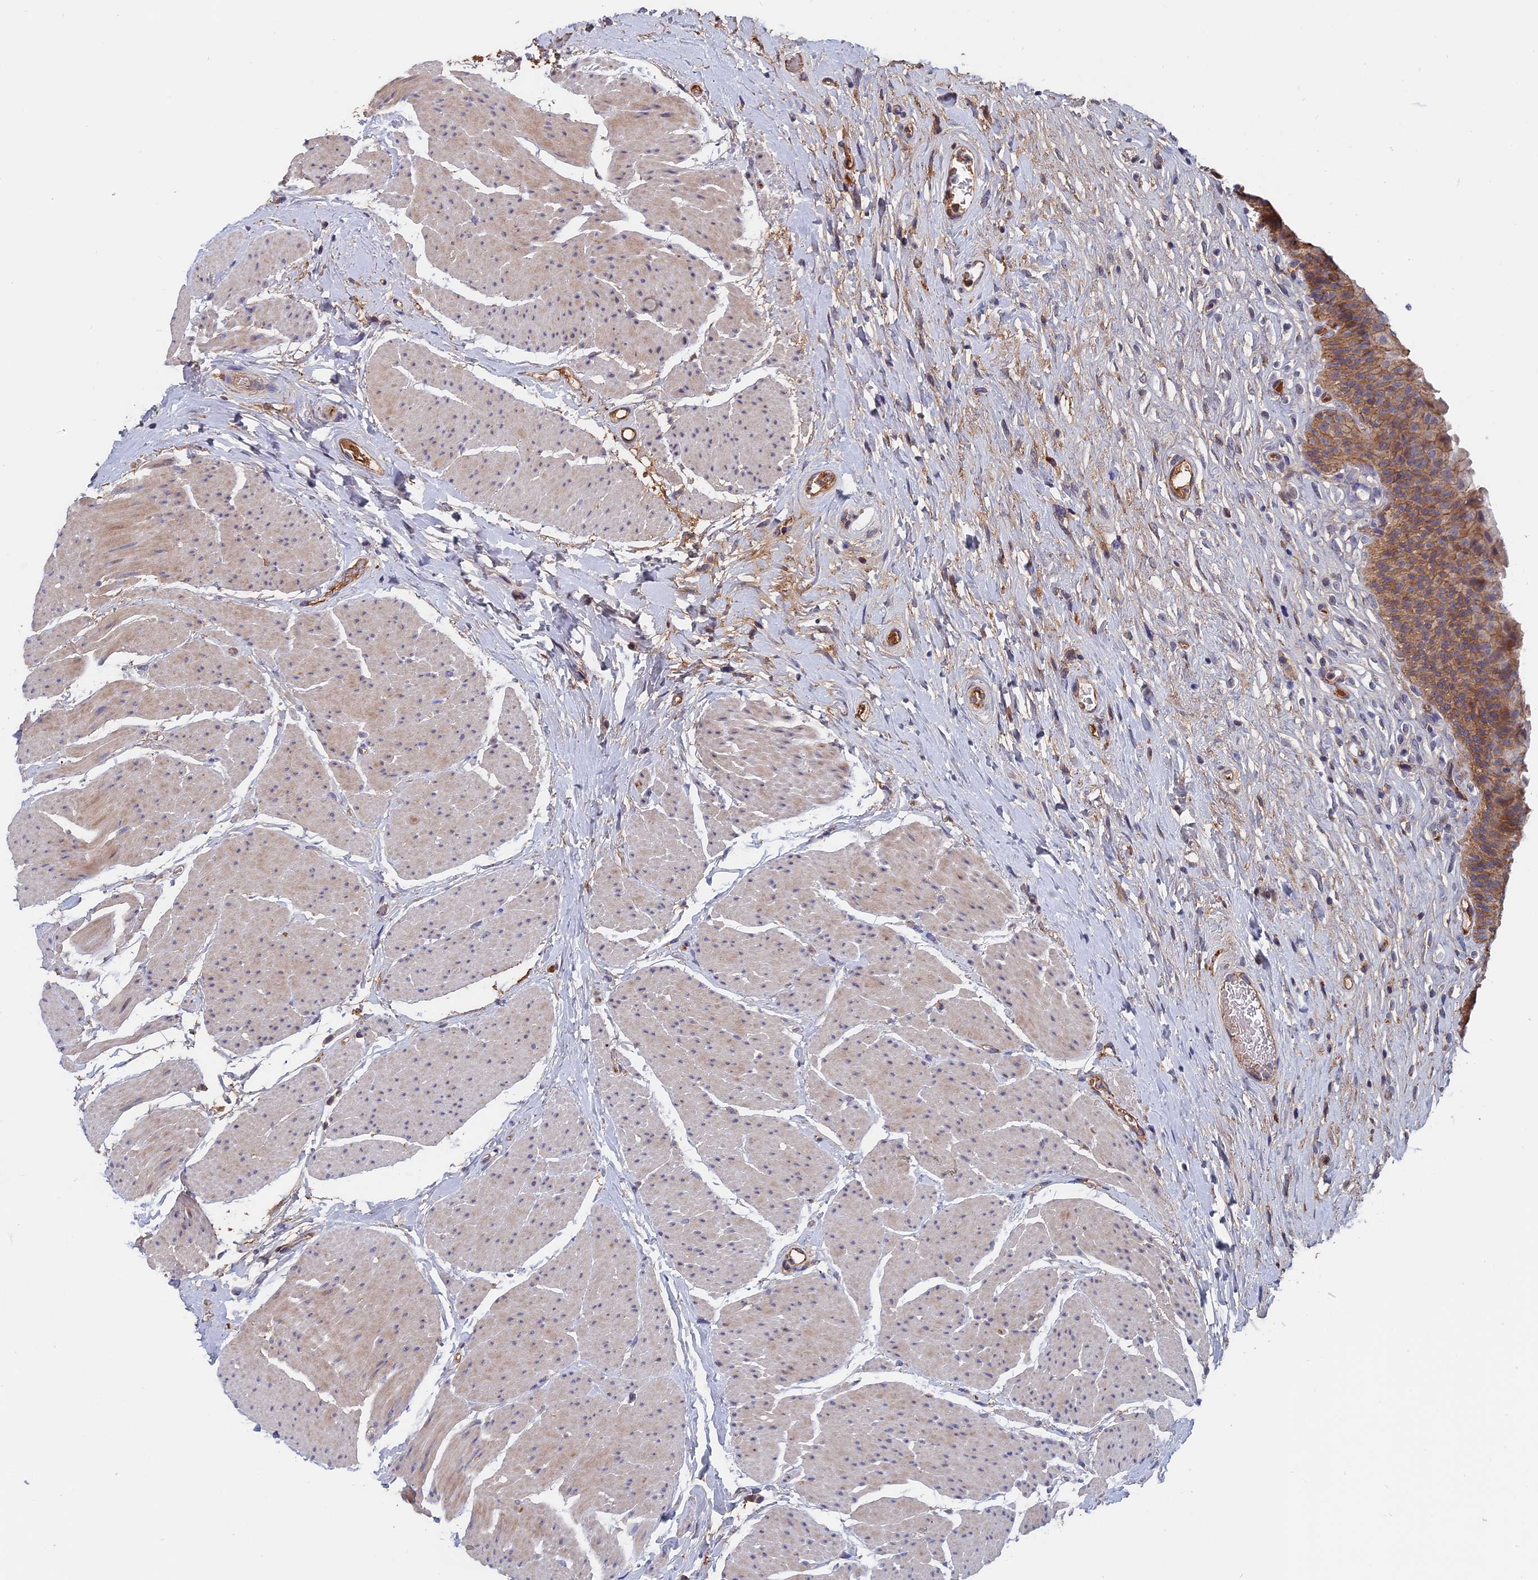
{"staining": {"intensity": "moderate", "quantity": ">75%", "location": "cytoplasmic/membranous"}, "tissue": "urinary bladder", "cell_type": "Urothelial cells", "image_type": "normal", "snomed": [{"axis": "morphology", "description": "Normal tissue, NOS"}, {"axis": "topography", "description": "Urinary bladder"}], "caption": "Benign urinary bladder exhibits moderate cytoplasmic/membranous staining in approximately >75% of urothelial cells, visualized by immunohistochemistry. Nuclei are stained in blue.", "gene": "SLC33A1", "patient": {"sex": "male", "age": 74}}